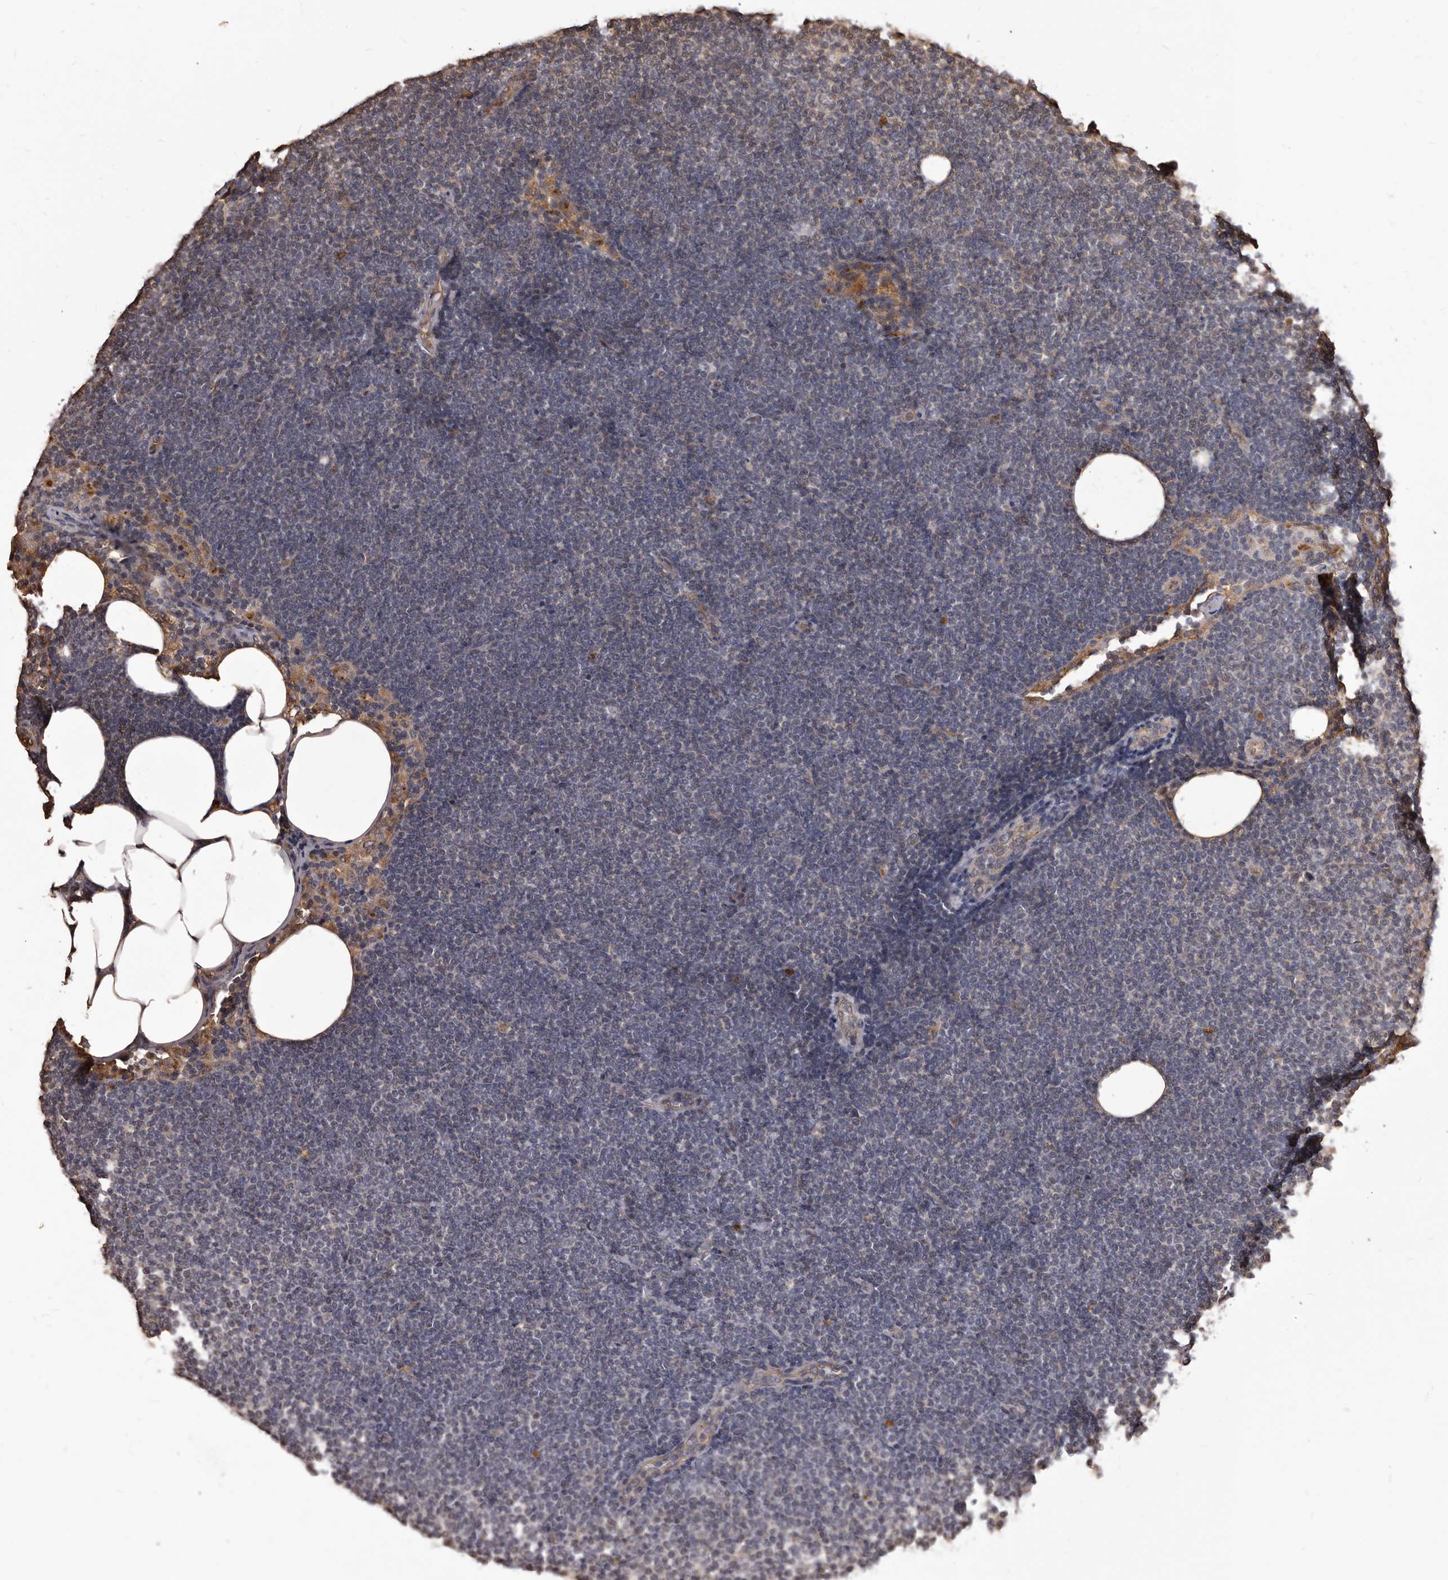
{"staining": {"intensity": "negative", "quantity": "none", "location": "none"}, "tissue": "lymphoma", "cell_type": "Tumor cells", "image_type": "cancer", "snomed": [{"axis": "morphology", "description": "Malignant lymphoma, non-Hodgkin's type, Low grade"}, {"axis": "topography", "description": "Lymph node"}], "caption": "Micrograph shows no protein expression in tumor cells of lymphoma tissue. (Brightfield microscopy of DAB (3,3'-diaminobenzidine) immunohistochemistry at high magnification).", "gene": "ALPK1", "patient": {"sex": "female", "age": 53}}